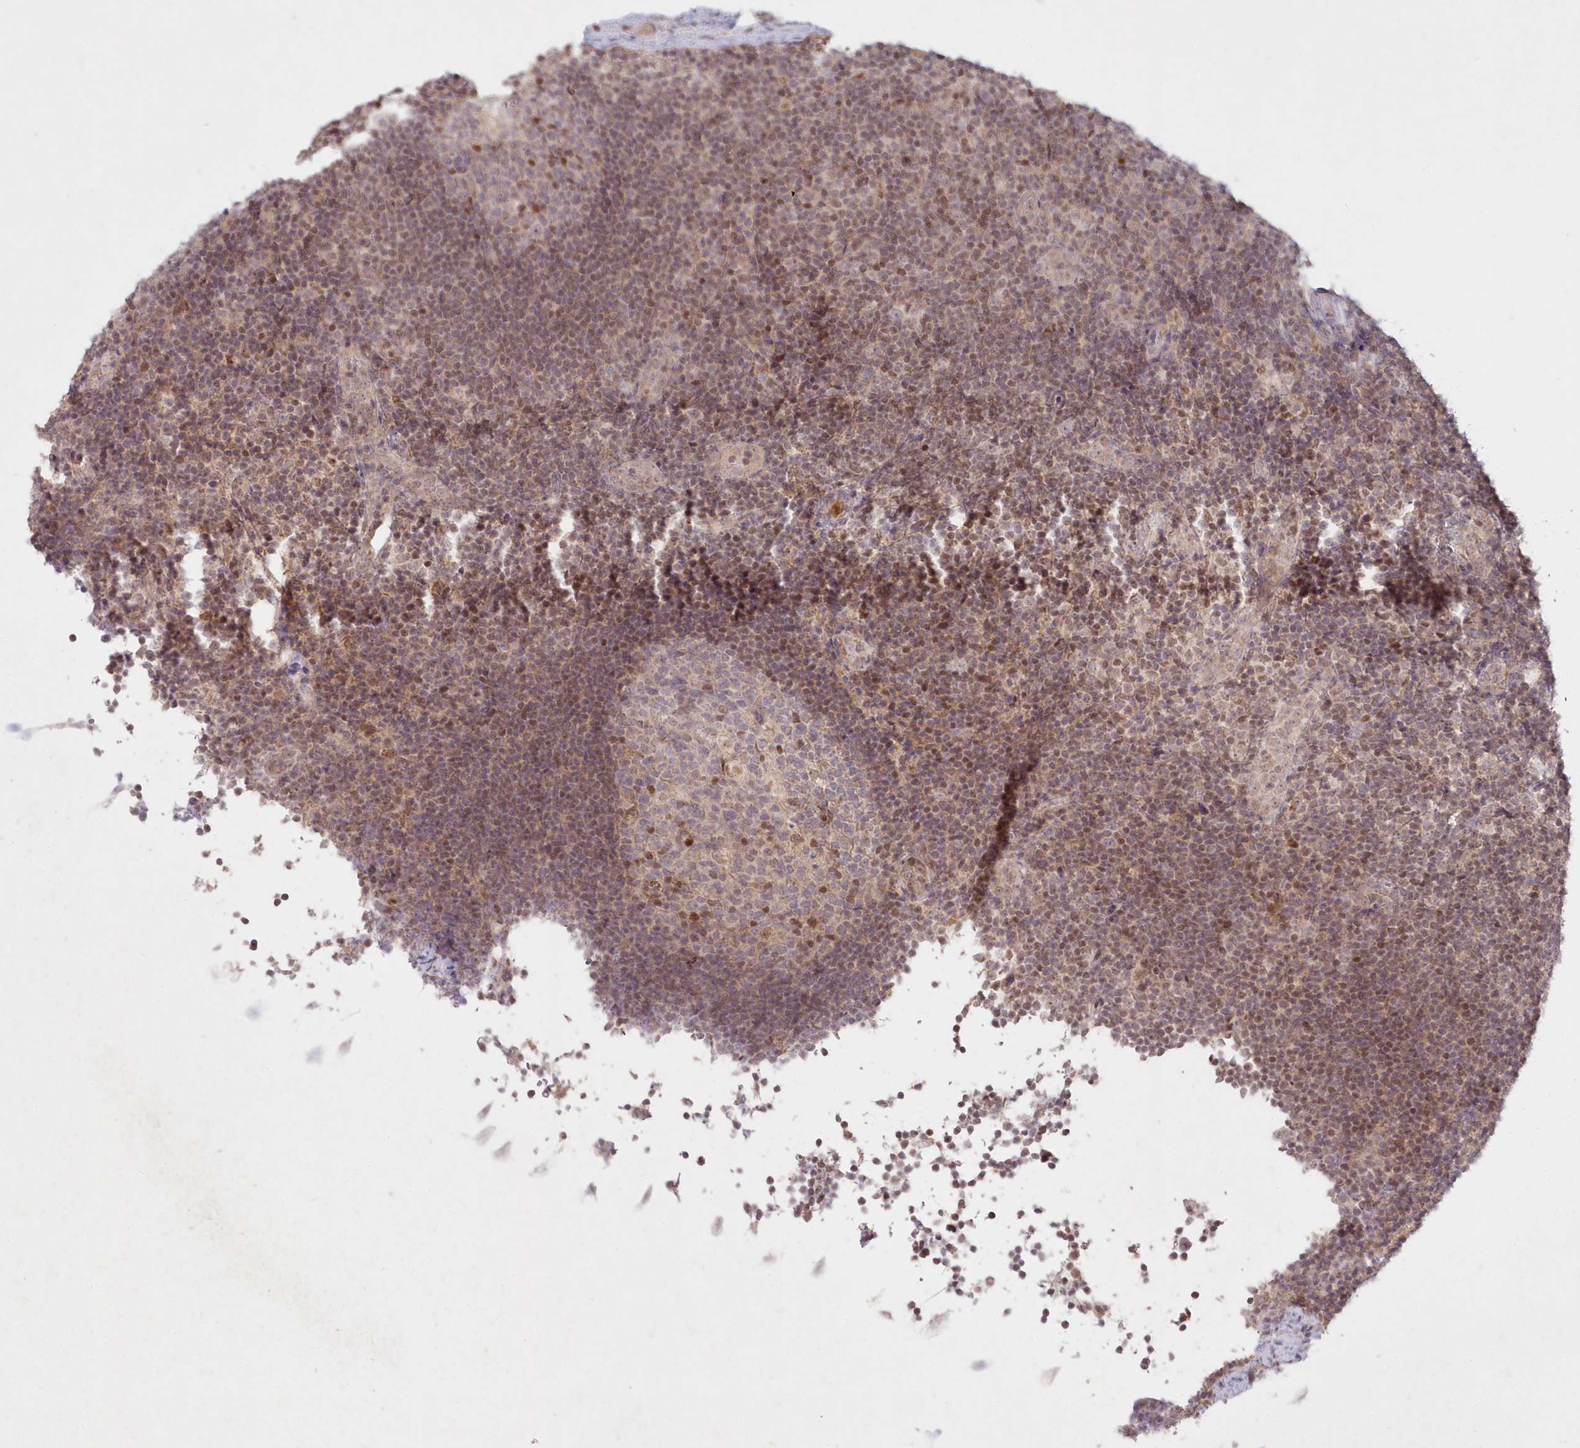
{"staining": {"intensity": "moderate", "quantity": "<25%", "location": "nuclear"}, "tissue": "lymph node", "cell_type": "Germinal center cells", "image_type": "normal", "snomed": [{"axis": "morphology", "description": "Normal tissue, NOS"}, {"axis": "topography", "description": "Lymph node"}], "caption": "Protein staining by immunohistochemistry exhibits moderate nuclear positivity in approximately <25% of germinal center cells in unremarkable lymph node. (IHC, brightfield microscopy, high magnification).", "gene": "ASCC1", "patient": {"sex": "female", "age": 22}}